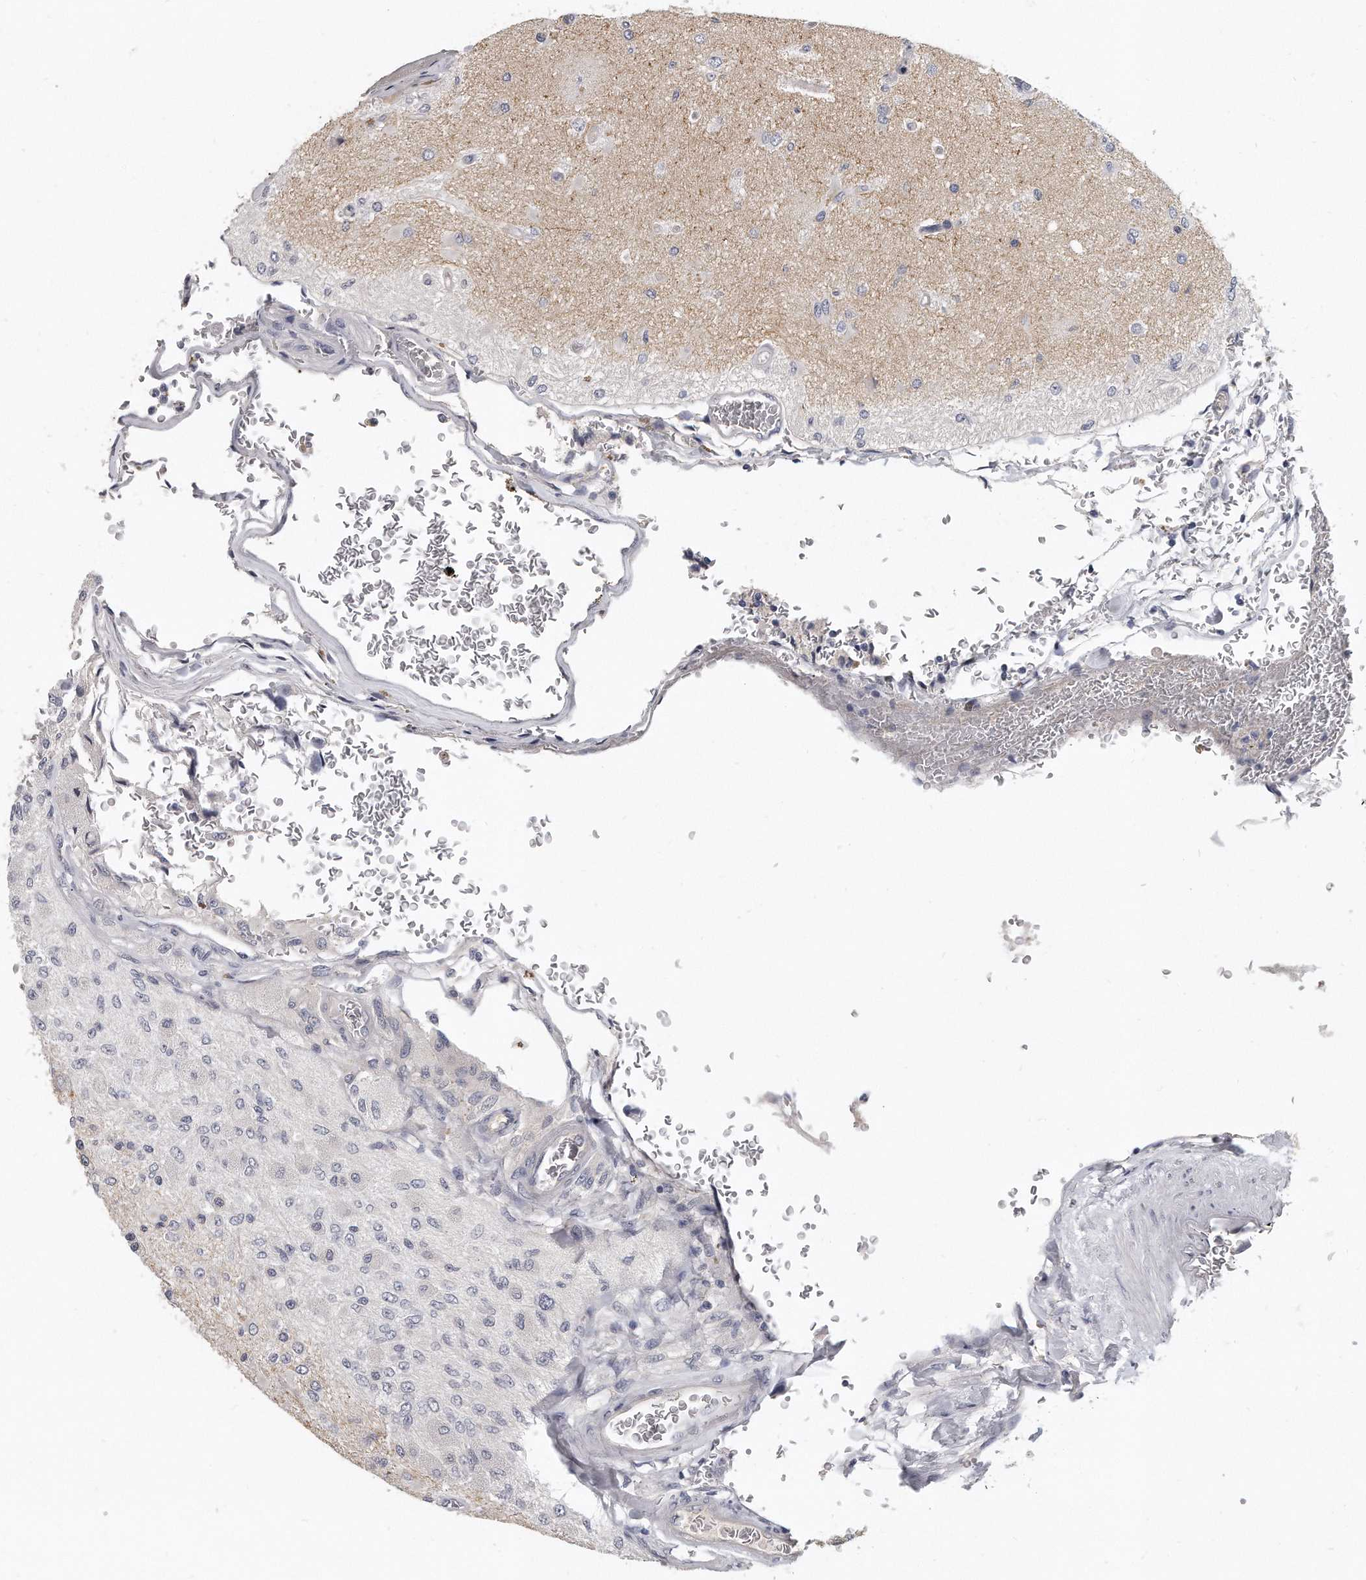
{"staining": {"intensity": "negative", "quantity": "none", "location": "none"}, "tissue": "glioma", "cell_type": "Tumor cells", "image_type": "cancer", "snomed": [{"axis": "morphology", "description": "Normal tissue, NOS"}, {"axis": "morphology", "description": "Glioma, malignant, High grade"}, {"axis": "topography", "description": "Cerebral cortex"}], "caption": "Immunohistochemical staining of glioma shows no significant staining in tumor cells.", "gene": "KLHL7", "patient": {"sex": "male", "age": 77}}